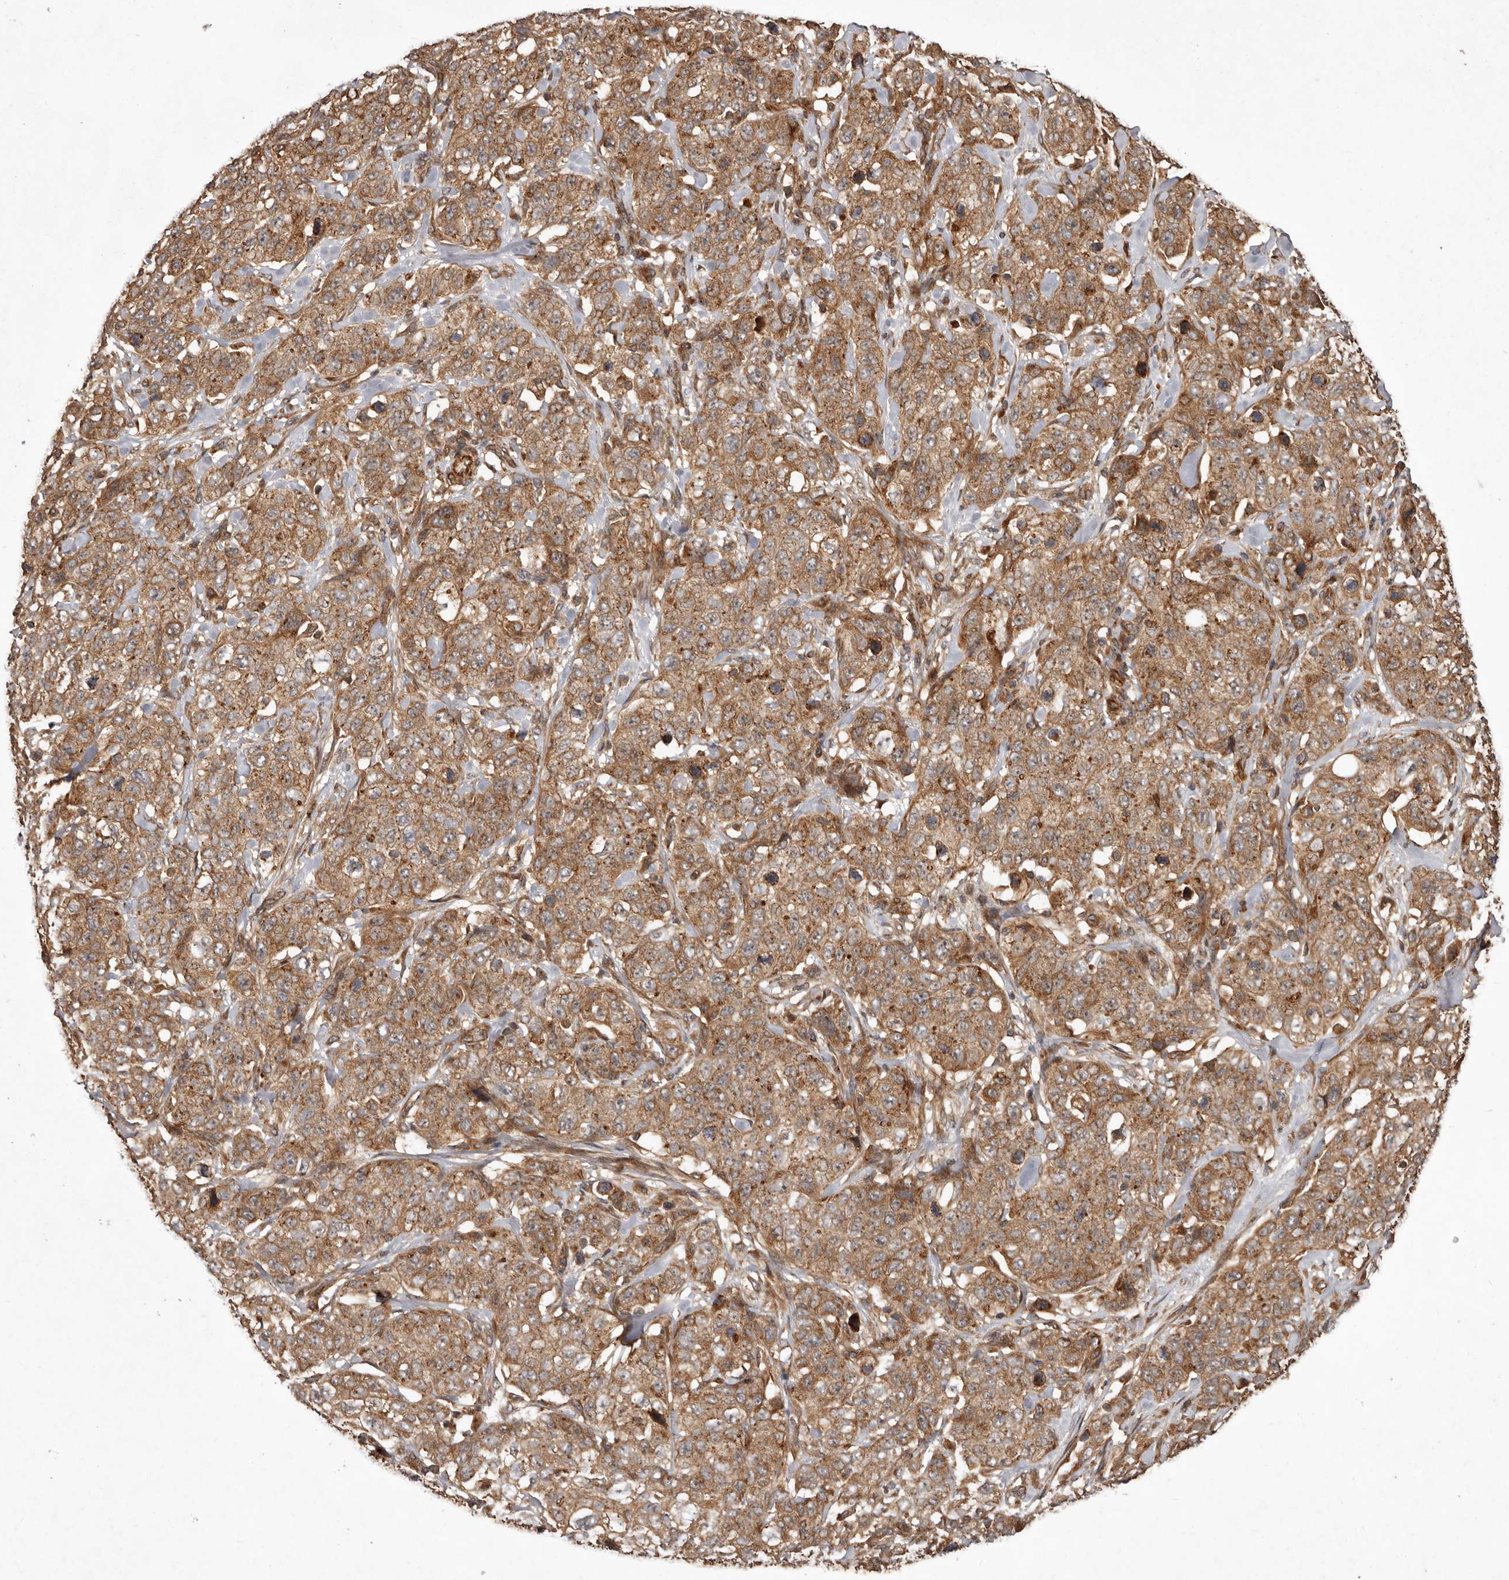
{"staining": {"intensity": "moderate", "quantity": ">75%", "location": "cytoplasmic/membranous"}, "tissue": "stomach cancer", "cell_type": "Tumor cells", "image_type": "cancer", "snomed": [{"axis": "morphology", "description": "Adenocarcinoma, NOS"}, {"axis": "topography", "description": "Stomach"}], "caption": "IHC of stomach adenocarcinoma reveals medium levels of moderate cytoplasmic/membranous staining in about >75% of tumor cells. The staining was performed using DAB to visualize the protein expression in brown, while the nuclei were stained in blue with hematoxylin (Magnification: 20x).", "gene": "STK36", "patient": {"sex": "male", "age": 48}}